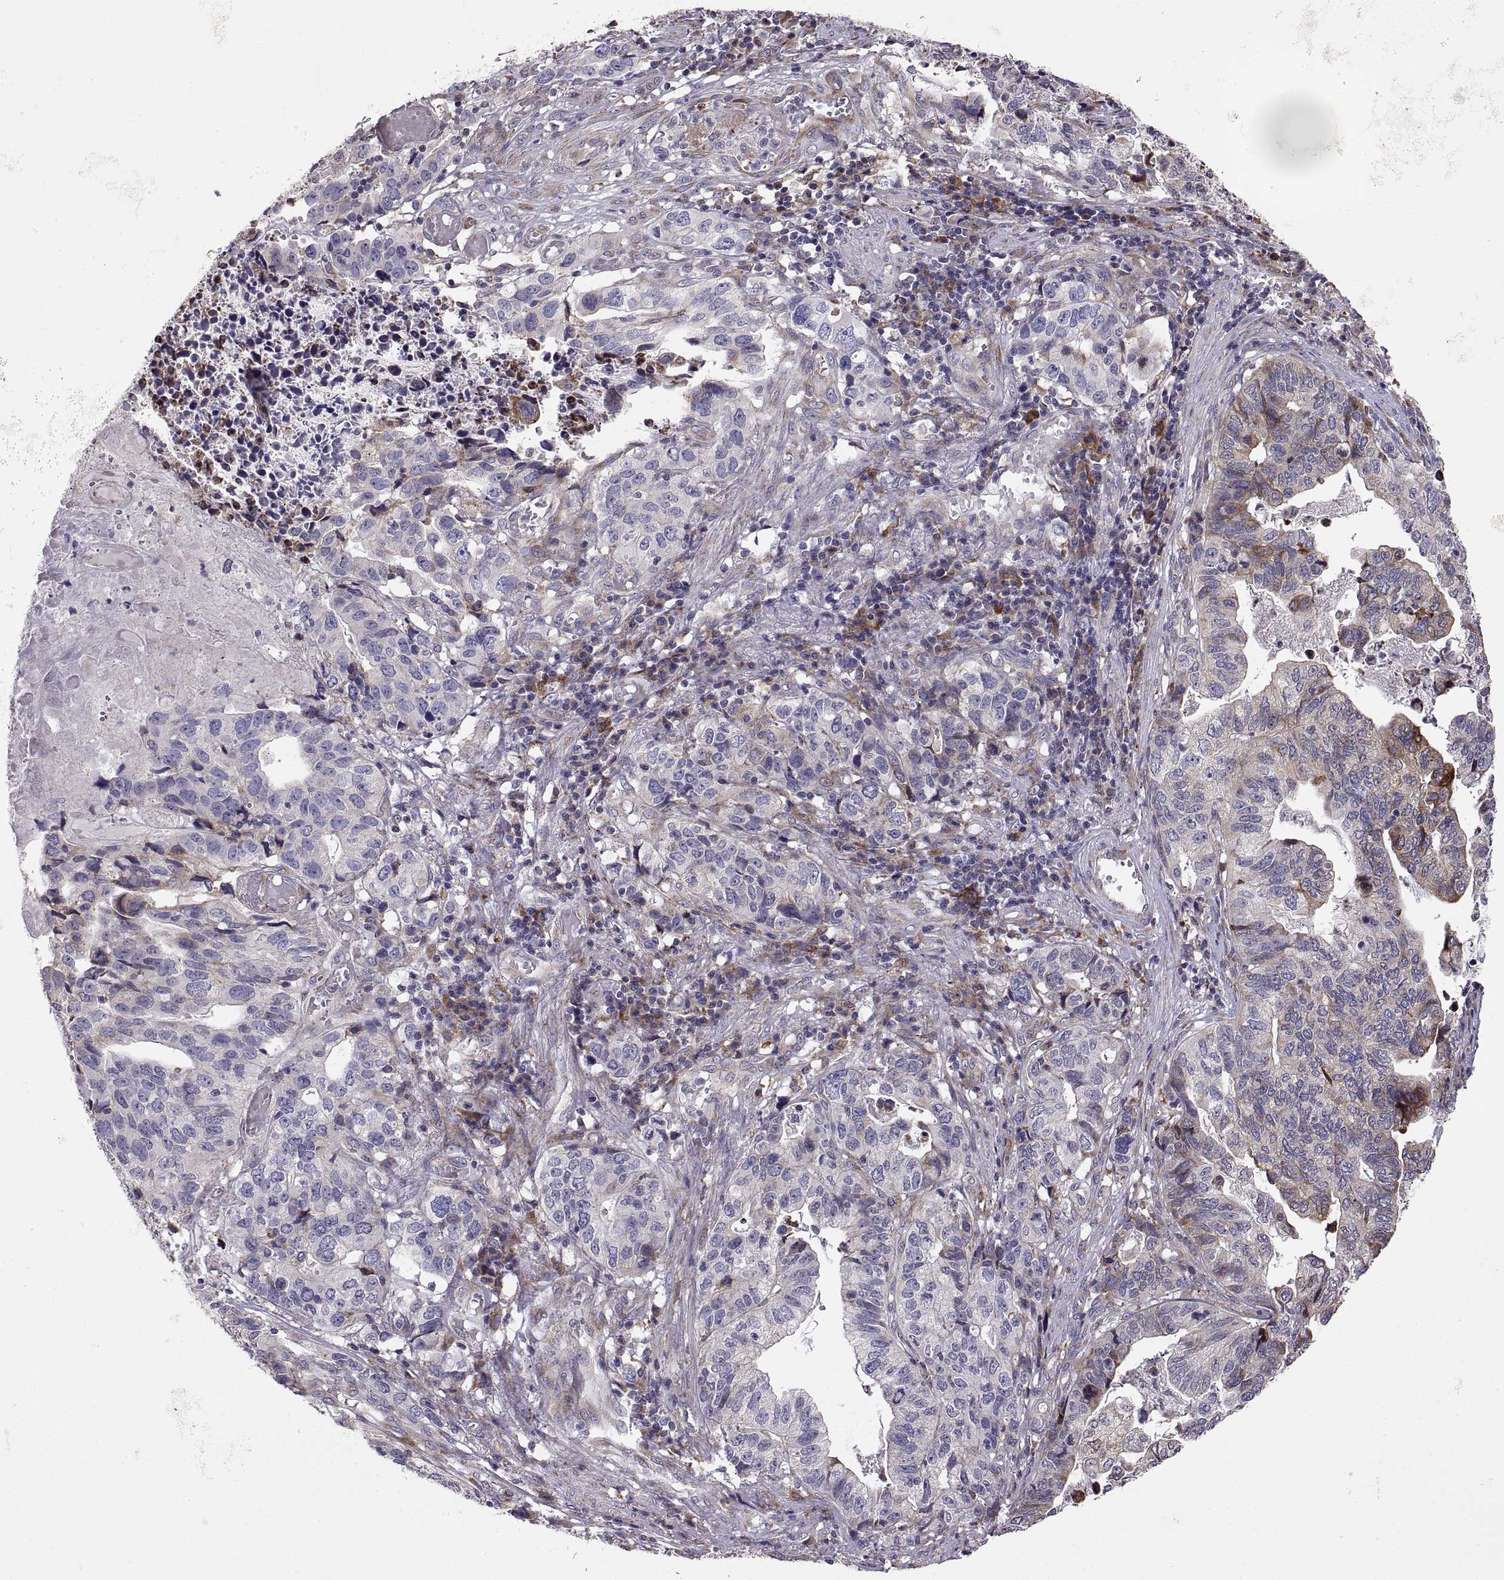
{"staining": {"intensity": "weak", "quantity": "25%-75%", "location": "cytoplasmic/membranous"}, "tissue": "stomach cancer", "cell_type": "Tumor cells", "image_type": "cancer", "snomed": [{"axis": "morphology", "description": "Adenocarcinoma, NOS"}, {"axis": "topography", "description": "Stomach, upper"}], "caption": "Protein staining by immunohistochemistry displays weak cytoplasmic/membranous positivity in about 25%-75% of tumor cells in stomach cancer (adenocarcinoma).", "gene": "PLEKHB2", "patient": {"sex": "female", "age": 67}}